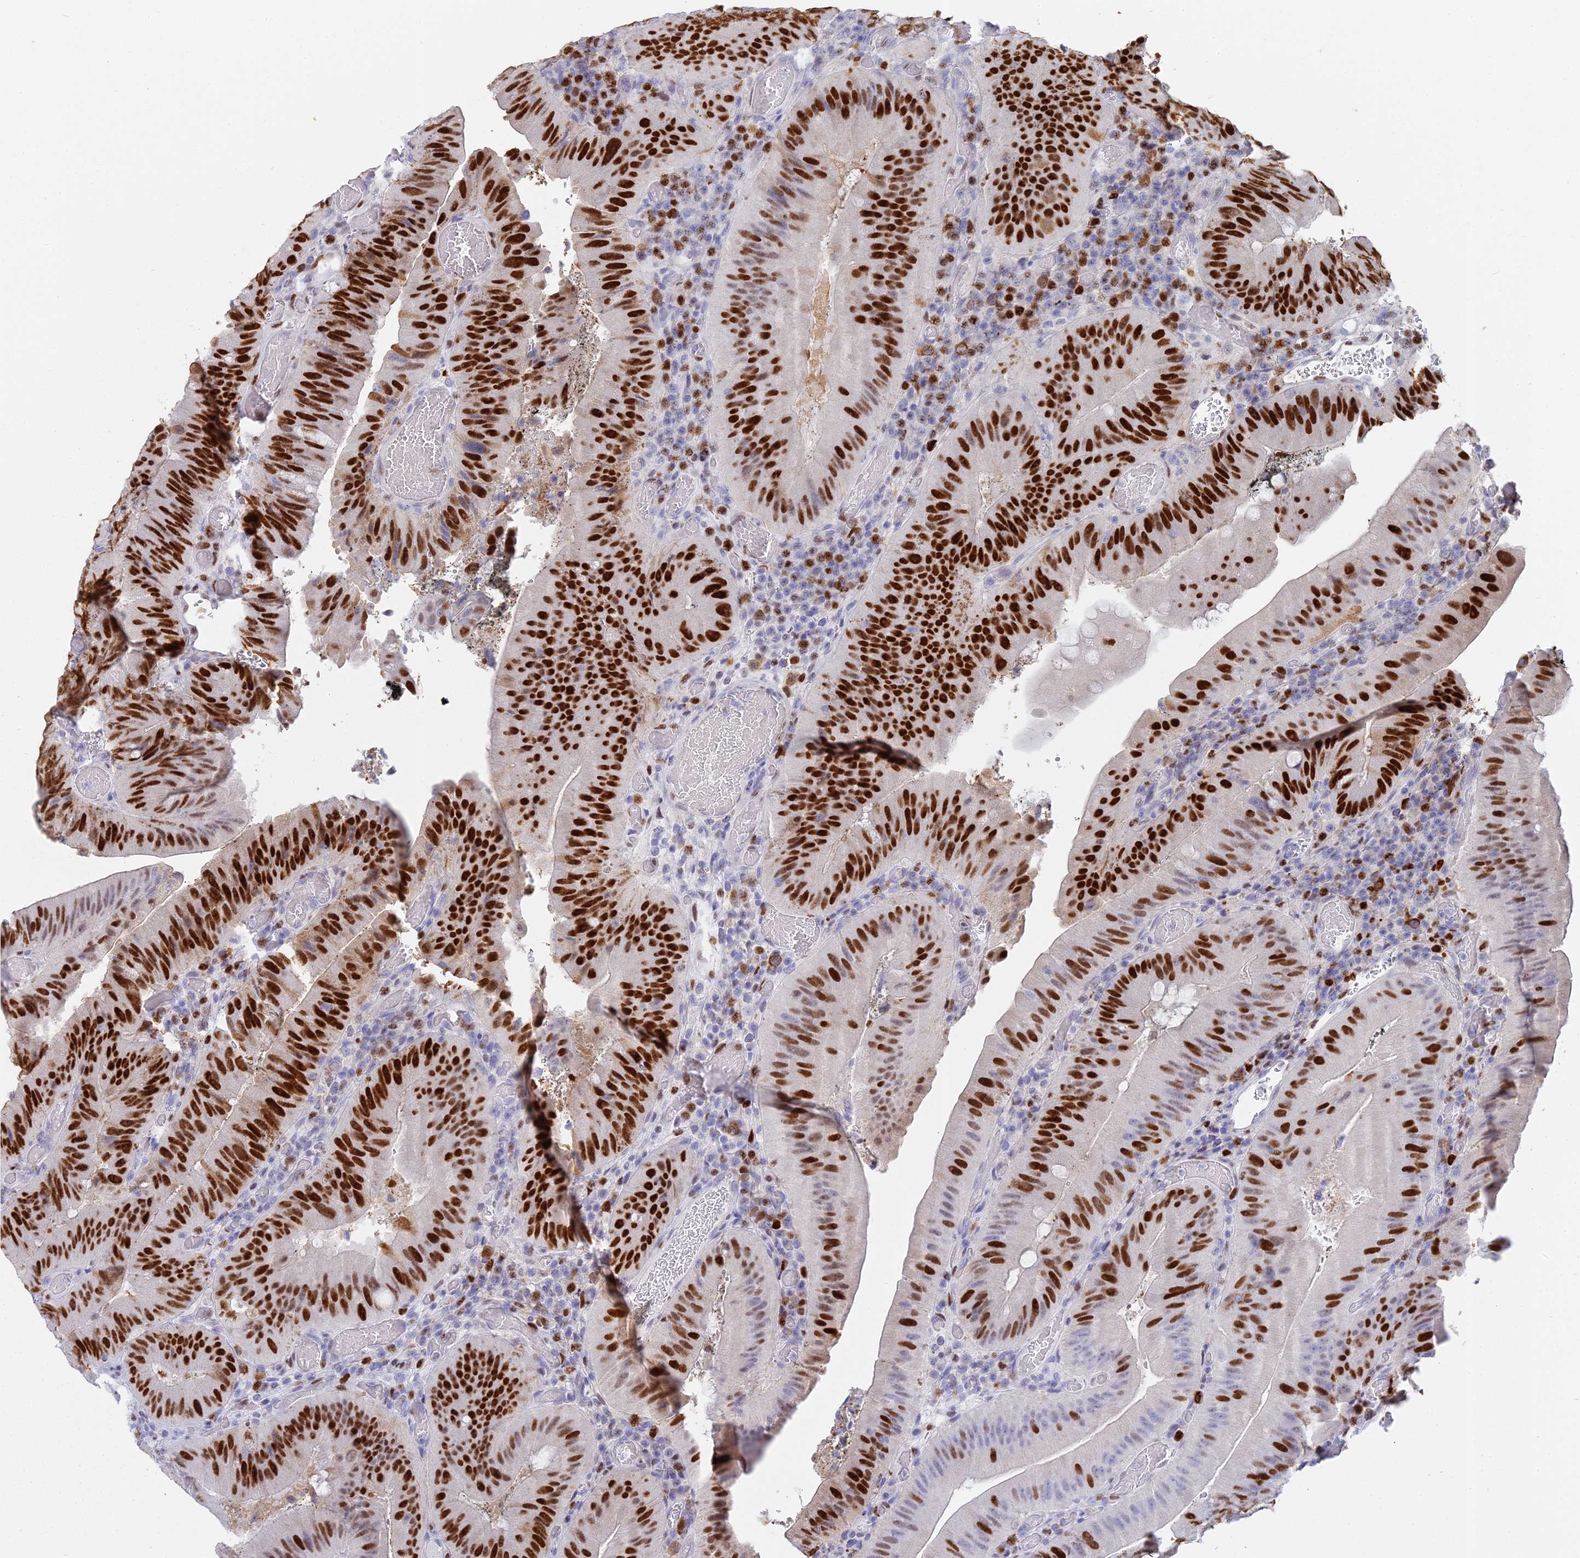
{"staining": {"intensity": "strong", "quantity": "25%-75%", "location": "nuclear"}, "tissue": "colorectal cancer", "cell_type": "Tumor cells", "image_type": "cancer", "snomed": [{"axis": "morphology", "description": "Adenocarcinoma, NOS"}, {"axis": "topography", "description": "Colon"}], "caption": "This is an image of immunohistochemistry (IHC) staining of colorectal adenocarcinoma, which shows strong positivity in the nuclear of tumor cells.", "gene": "MCM2", "patient": {"sex": "female", "age": 43}}